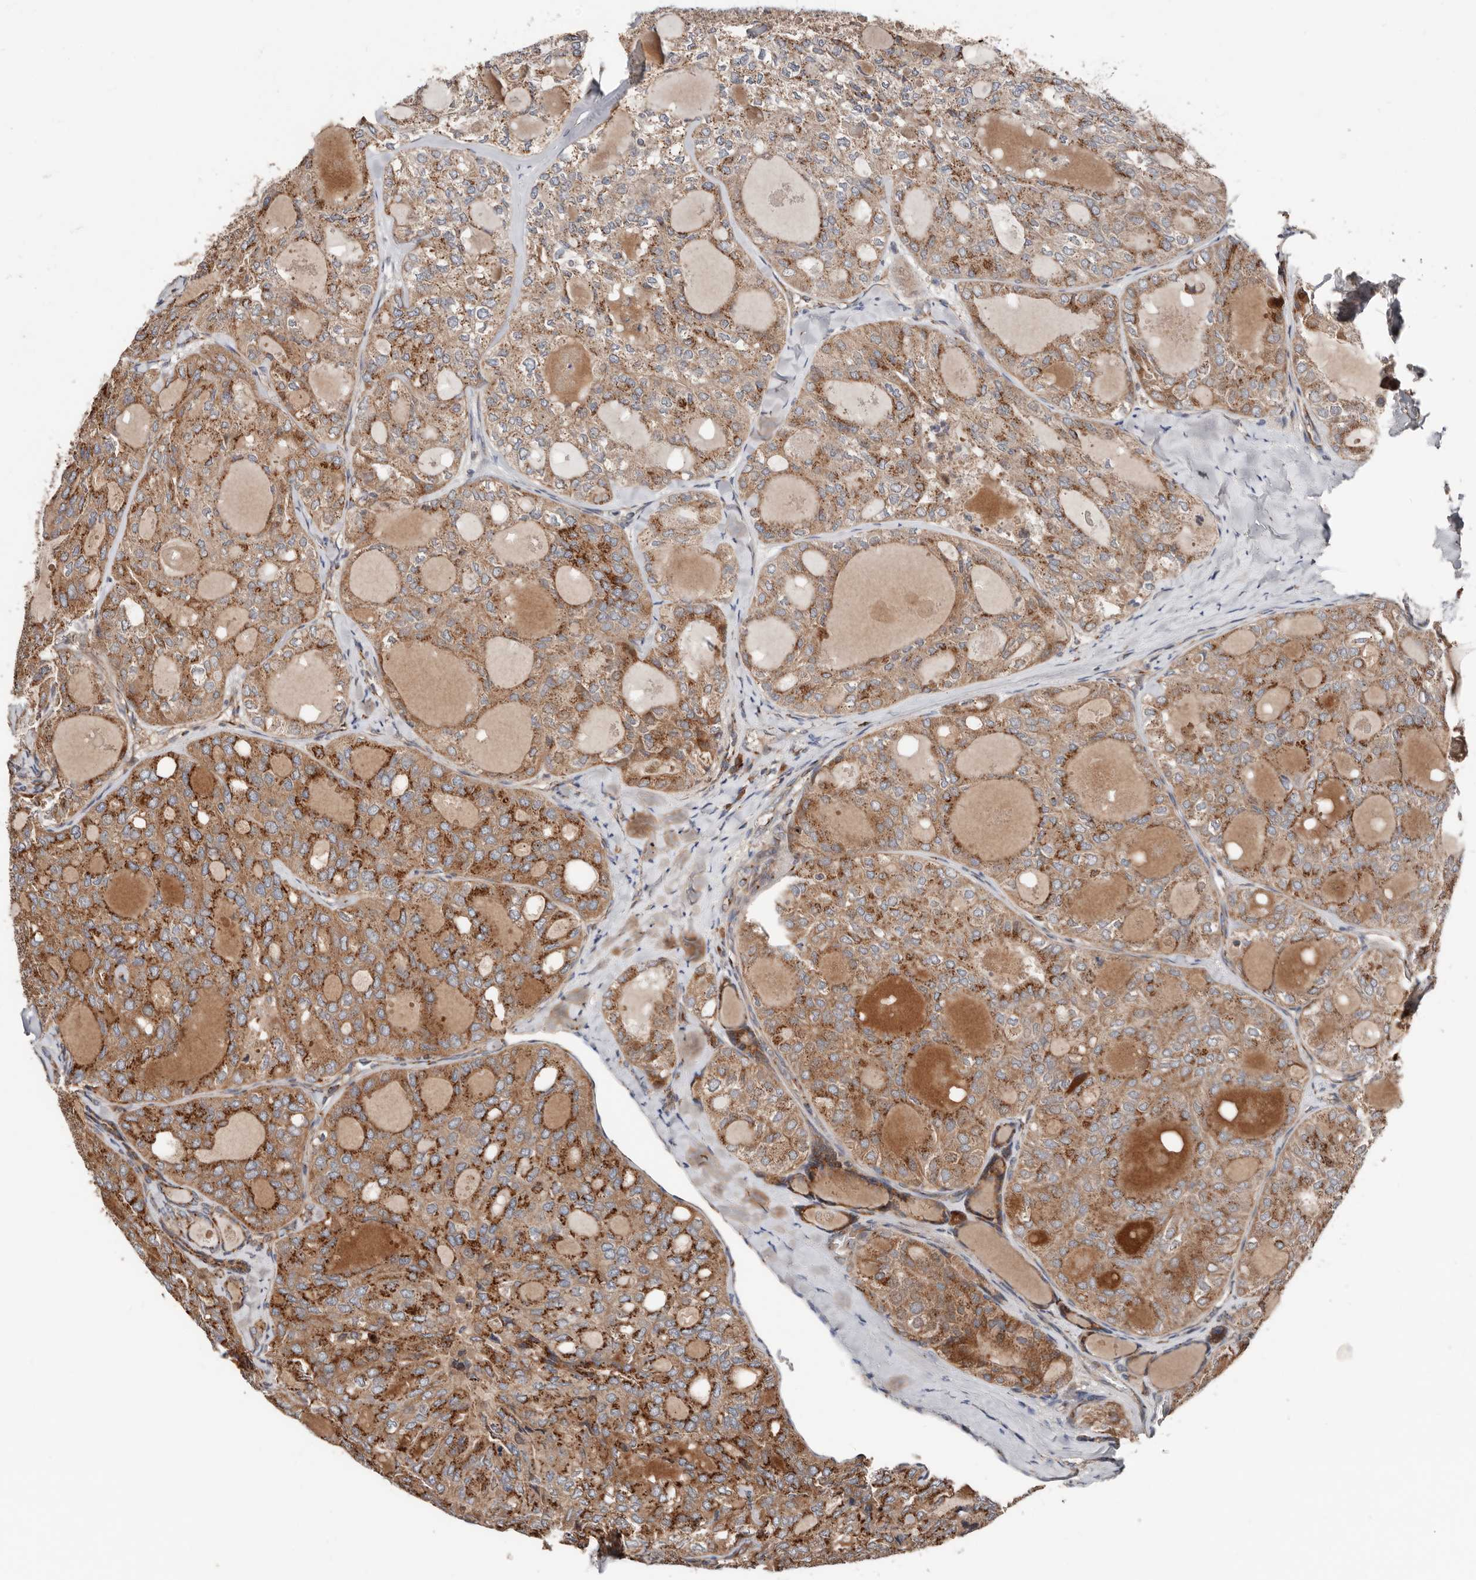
{"staining": {"intensity": "moderate", "quantity": ">75%", "location": "cytoplasmic/membranous"}, "tissue": "thyroid cancer", "cell_type": "Tumor cells", "image_type": "cancer", "snomed": [{"axis": "morphology", "description": "Follicular adenoma carcinoma, NOS"}, {"axis": "topography", "description": "Thyroid gland"}], "caption": "About >75% of tumor cells in human thyroid cancer demonstrate moderate cytoplasmic/membranous protein staining as visualized by brown immunohistochemical staining.", "gene": "COG1", "patient": {"sex": "male", "age": 75}}